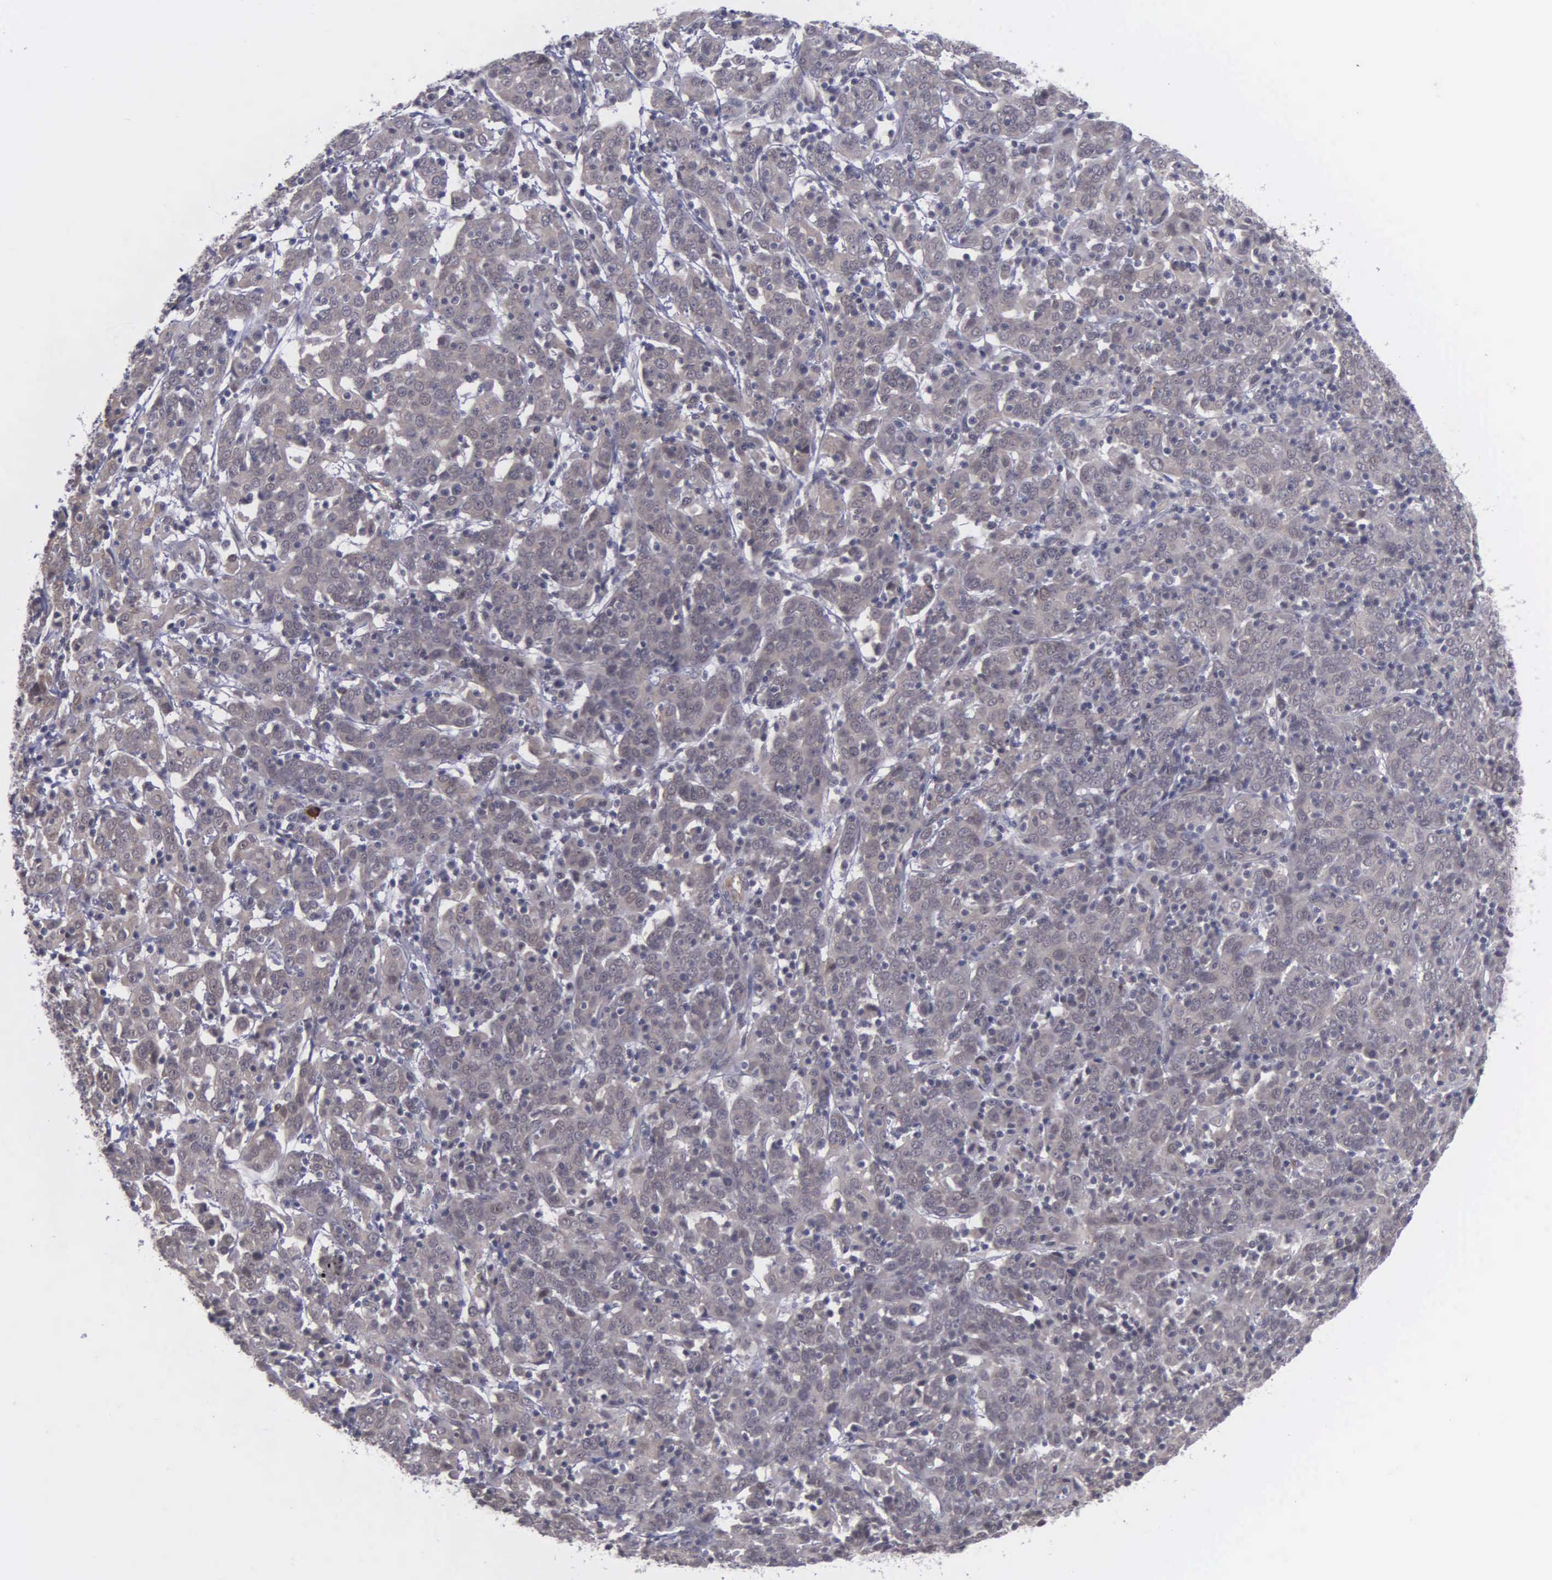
{"staining": {"intensity": "weak", "quantity": ">75%", "location": "cytoplasmic/membranous"}, "tissue": "cervical cancer", "cell_type": "Tumor cells", "image_type": "cancer", "snomed": [{"axis": "morphology", "description": "Normal tissue, NOS"}, {"axis": "morphology", "description": "Squamous cell carcinoma, NOS"}, {"axis": "topography", "description": "Cervix"}], "caption": "This photomicrograph reveals cervical cancer (squamous cell carcinoma) stained with IHC to label a protein in brown. The cytoplasmic/membranous of tumor cells show weak positivity for the protein. Nuclei are counter-stained blue.", "gene": "MAP3K9", "patient": {"sex": "female", "age": 67}}